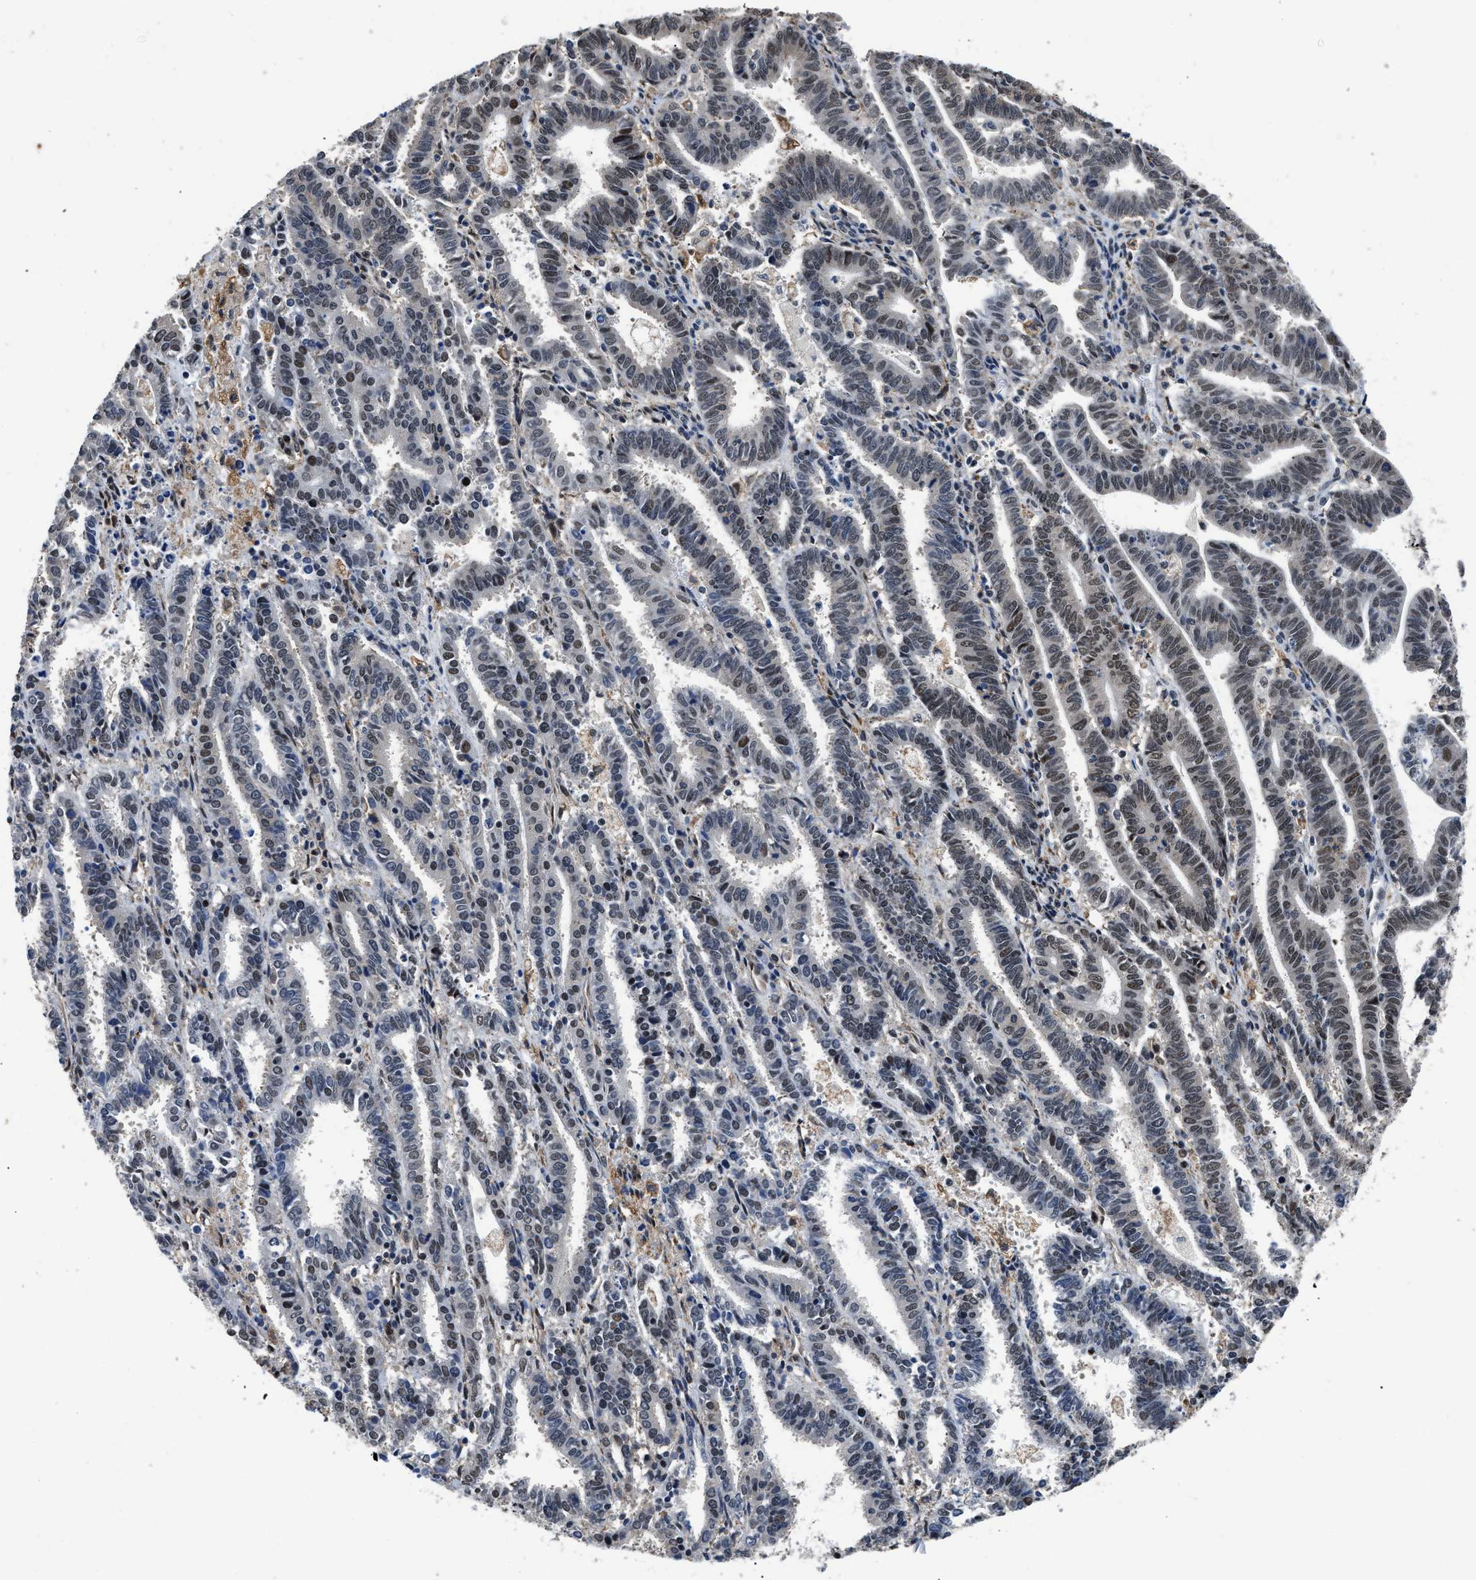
{"staining": {"intensity": "strong", "quantity": "25%-75%", "location": "nuclear"}, "tissue": "endometrial cancer", "cell_type": "Tumor cells", "image_type": "cancer", "snomed": [{"axis": "morphology", "description": "Adenocarcinoma, NOS"}, {"axis": "topography", "description": "Uterus"}], "caption": "An image showing strong nuclear positivity in approximately 25%-75% of tumor cells in endometrial cancer (adenocarcinoma), as visualized by brown immunohistochemical staining.", "gene": "HNRNPH2", "patient": {"sex": "female", "age": 83}}